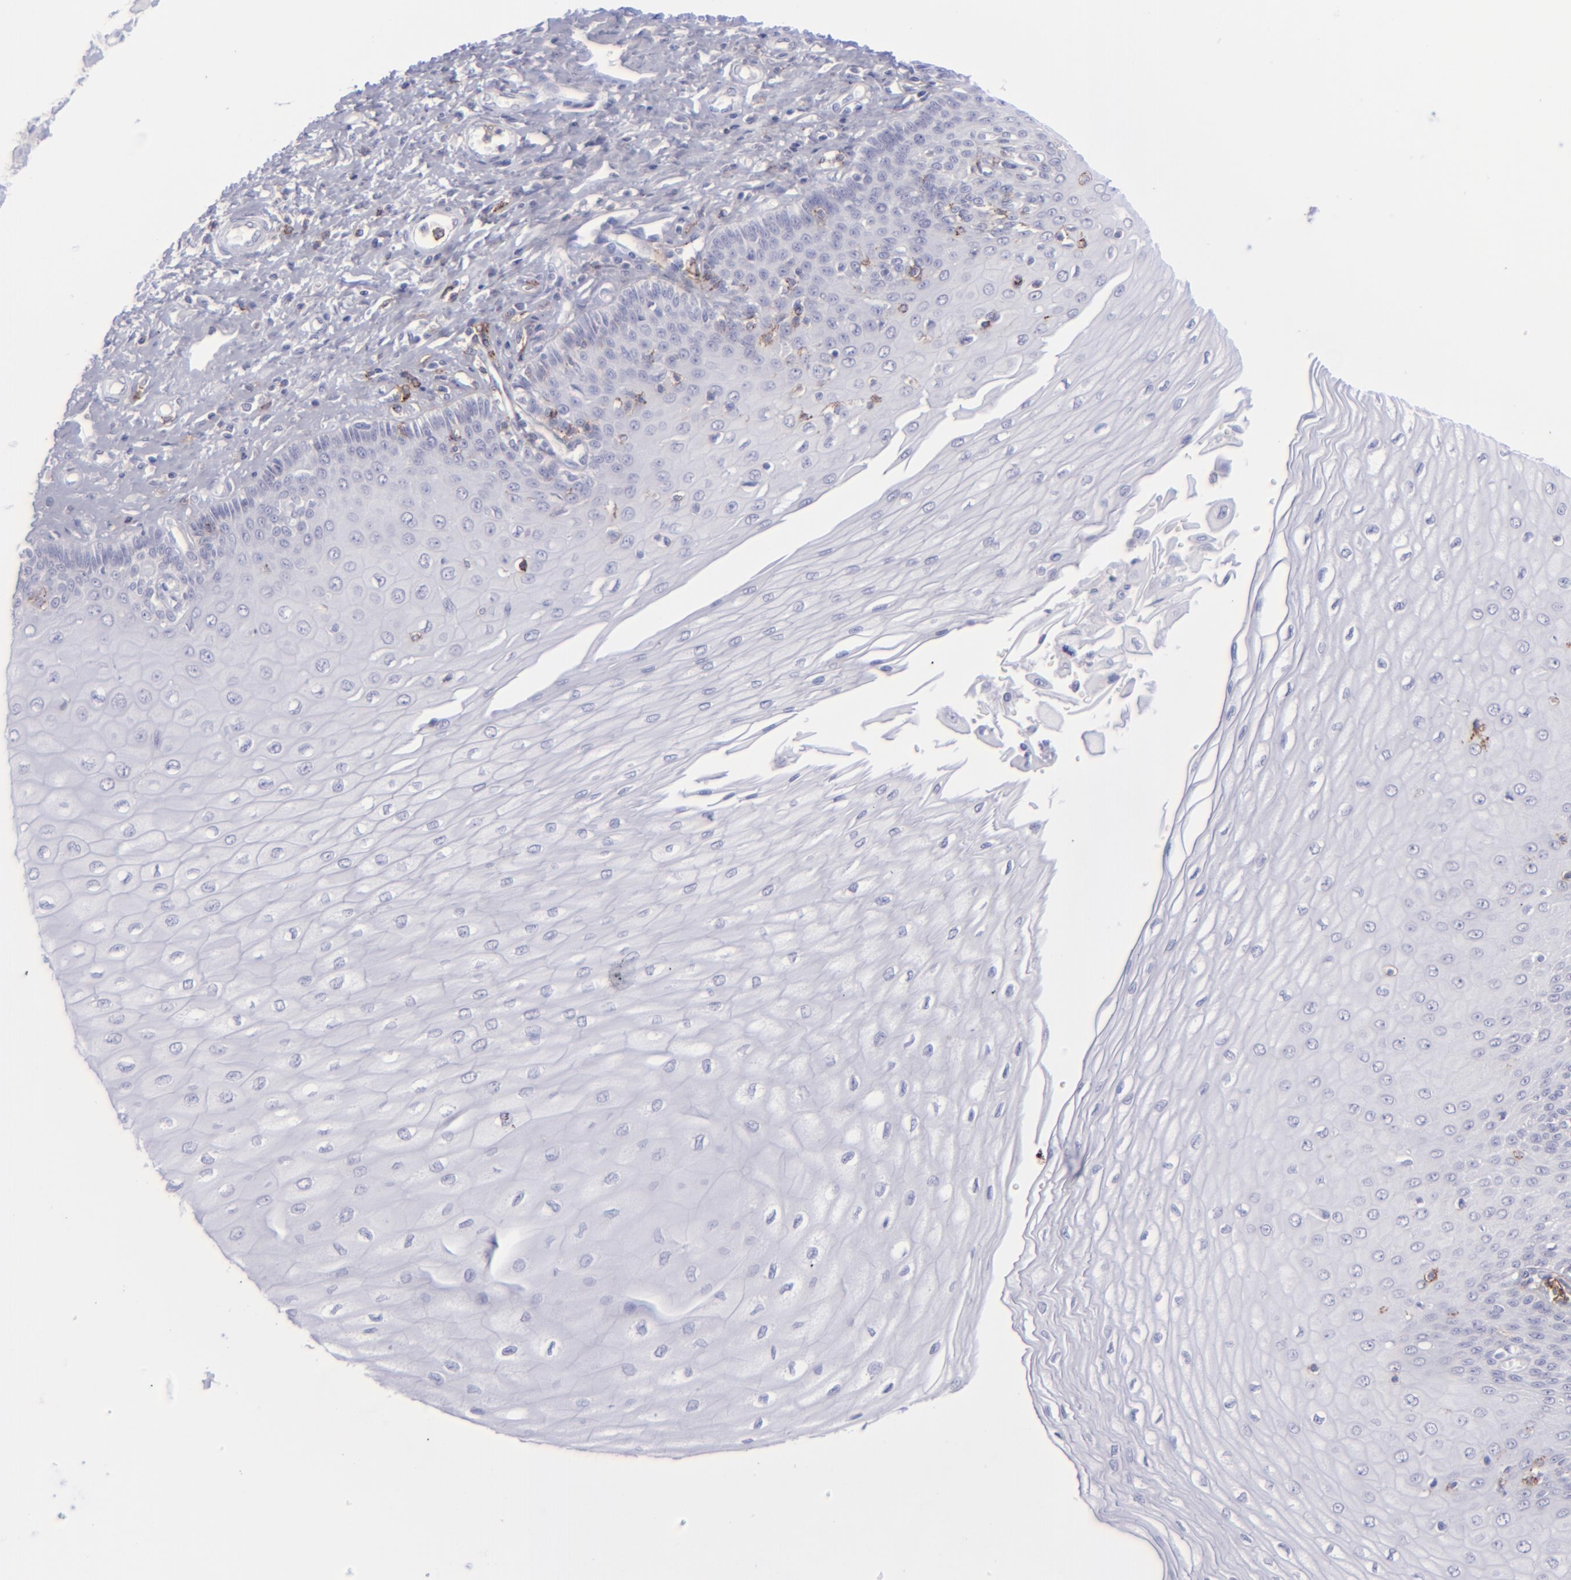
{"staining": {"intensity": "negative", "quantity": "none", "location": "none"}, "tissue": "esophagus", "cell_type": "Squamous epithelial cells", "image_type": "normal", "snomed": [{"axis": "morphology", "description": "Normal tissue, NOS"}, {"axis": "topography", "description": "Esophagus"}], "caption": "High power microscopy image of an immunohistochemistry (IHC) image of normal esophagus, revealing no significant expression in squamous epithelial cells.", "gene": "SELPLG", "patient": {"sex": "male", "age": 70}}